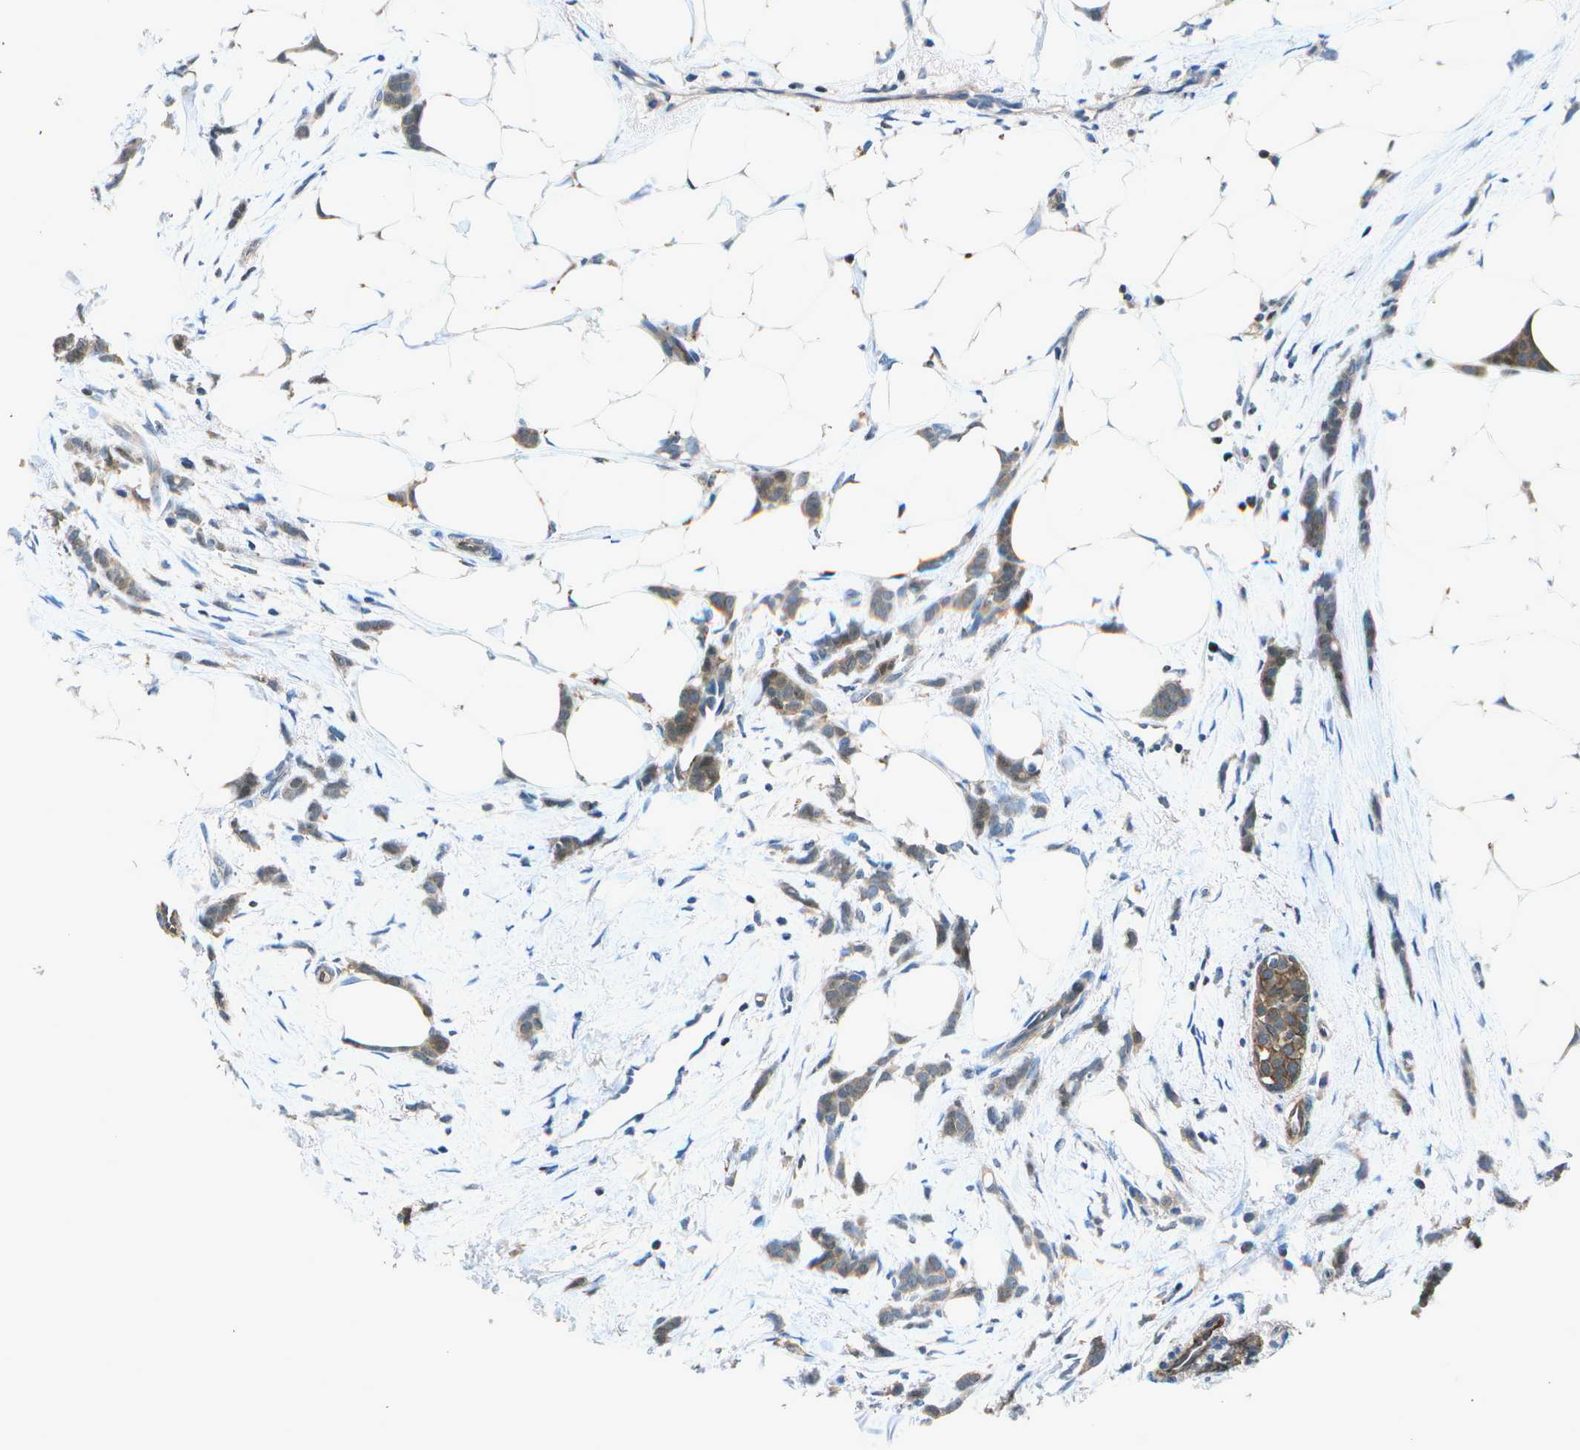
{"staining": {"intensity": "moderate", "quantity": ">75%", "location": "cytoplasmic/membranous"}, "tissue": "breast cancer", "cell_type": "Tumor cells", "image_type": "cancer", "snomed": [{"axis": "morphology", "description": "Lobular carcinoma, in situ"}, {"axis": "morphology", "description": "Lobular carcinoma"}, {"axis": "topography", "description": "Breast"}], "caption": "An immunohistochemistry (IHC) photomicrograph of tumor tissue is shown. Protein staining in brown highlights moderate cytoplasmic/membranous positivity in breast cancer (lobular carcinoma in situ) within tumor cells.", "gene": "PDLIM1", "patient": {"sex": "female", "age": 41}}